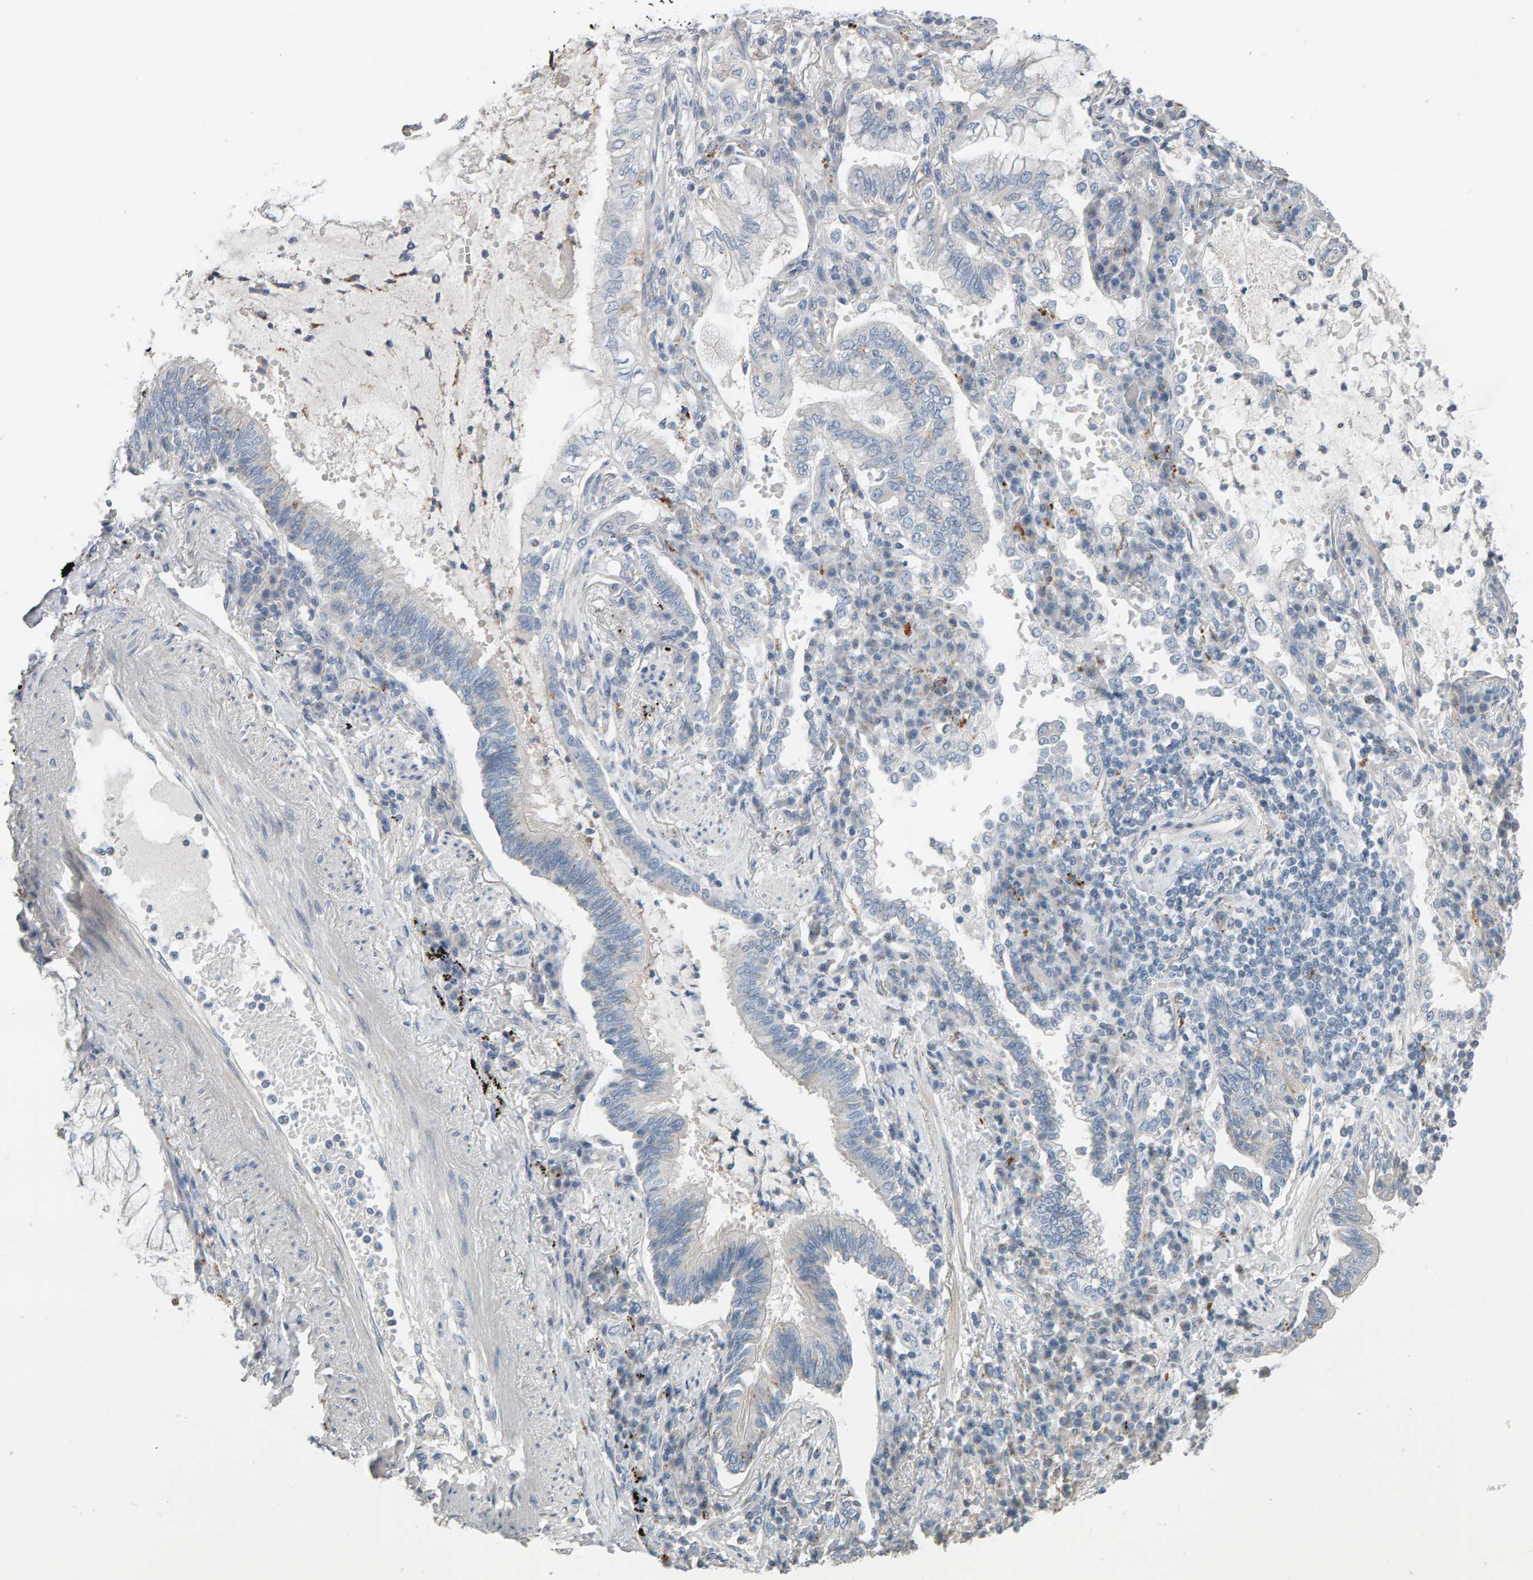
{"staining": {"intensity": "negative", "quantity": "none", "location": "none"}, "tissue": "lung cancer", "cell_type": "Tumor cells", "image_type": "cancer", "snomed": [{"axis": "morphology", "description": "Adenocarcinoma, NOS"}, {"axis": "topography", "description": "Lung"}], "caption": "Immunohistochemistry (IHC) micrograph of human lung adenocarcinoma stained for a protein (brown), which demonstrates no expression in tumor cells.", "gene": "IPPK", "patient": {"sex": "female", "age": 70}}